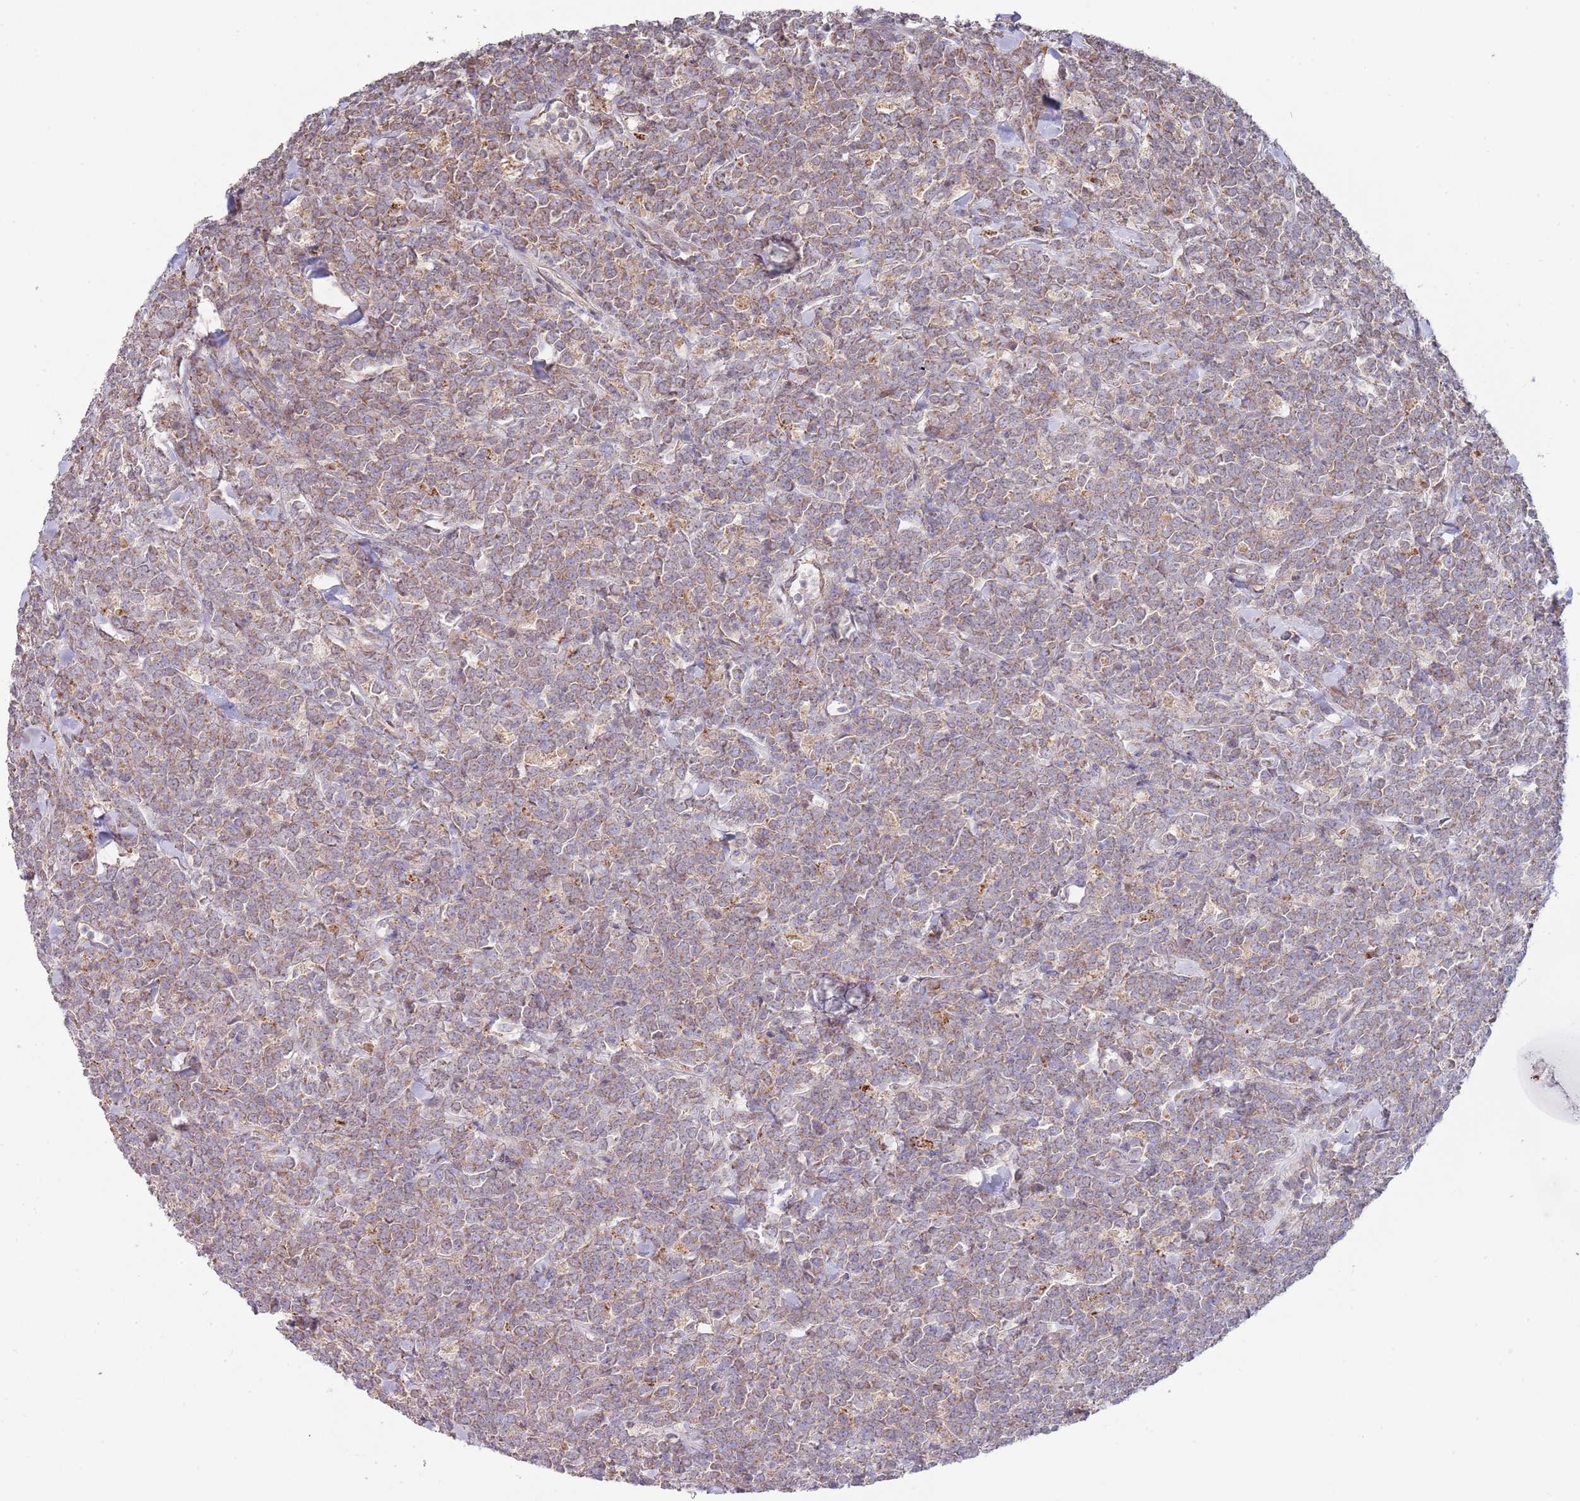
{"staining": {"intensity": "moderate", "quantity": "25%-75%", "location": "cytoplasmic/membranous"}, "tissue": "lymphoma", "cell_type": "Tumor cells", "image_type": "cancer", "snomed": [{"axis": "morphology", "description": "Malignant lymphoma, non-Hodgkin's type, High grade"}, {"axis": "topography", "description": "Small intestine"}], "caption": "Immunohistochemistry (DAB (3,3'-diaminobenzidine)) staining of malignant lymphoma, non-Hodgkin's type (high-grade) demonstrates moderate cytoplasmic/membranous protein staining in about 25%-75% of tumor cells.", "gene": "ABCC10", "patient": {"sex": "male", "age": 8}}